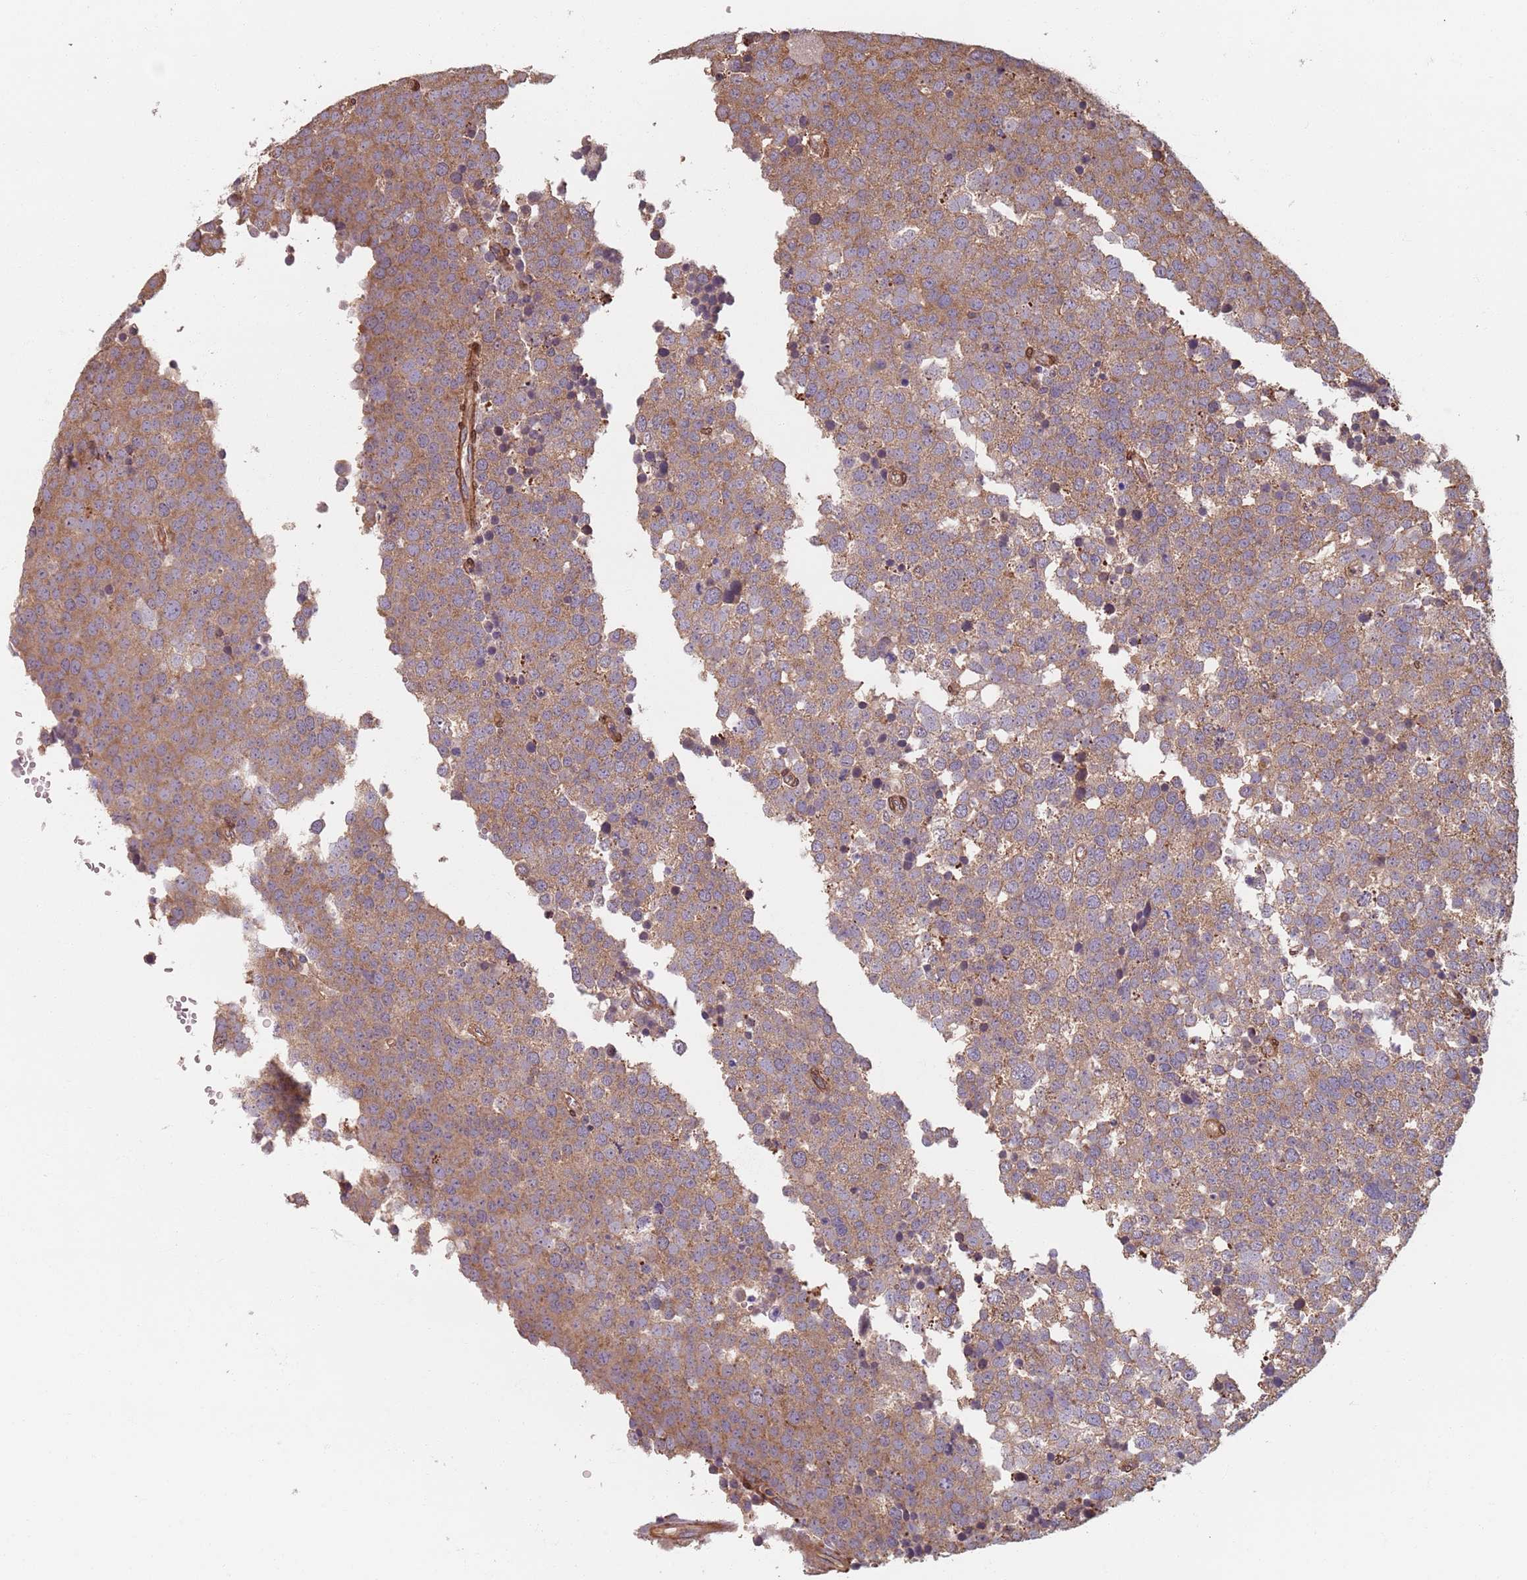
{"staining": {"intensity": "moderate", "quantity": ">75%", "location": "cytoplasmic/membranous"}, "tissue": "testis cancer", "cell_type": "Tumor cells", "image_type": "cancer", "snomed": [{"axis": "morphology", "description": "Seminoma, NOS"}, {"axis": "topography", "description": "Testis"}], "caption": "Protein staining of seminoma (testis) tissue displays moderate cytoplasmic/membranous positivity in about >75% of tumor cells. Using DAB (3,3'-diaminobenzidine) (brown) and hematoxylin (blue) stains, captured at high magnification using brightfield microscopy.", "gene": "NOTCH3", "patient": {"sex": "male", "age": 71}}